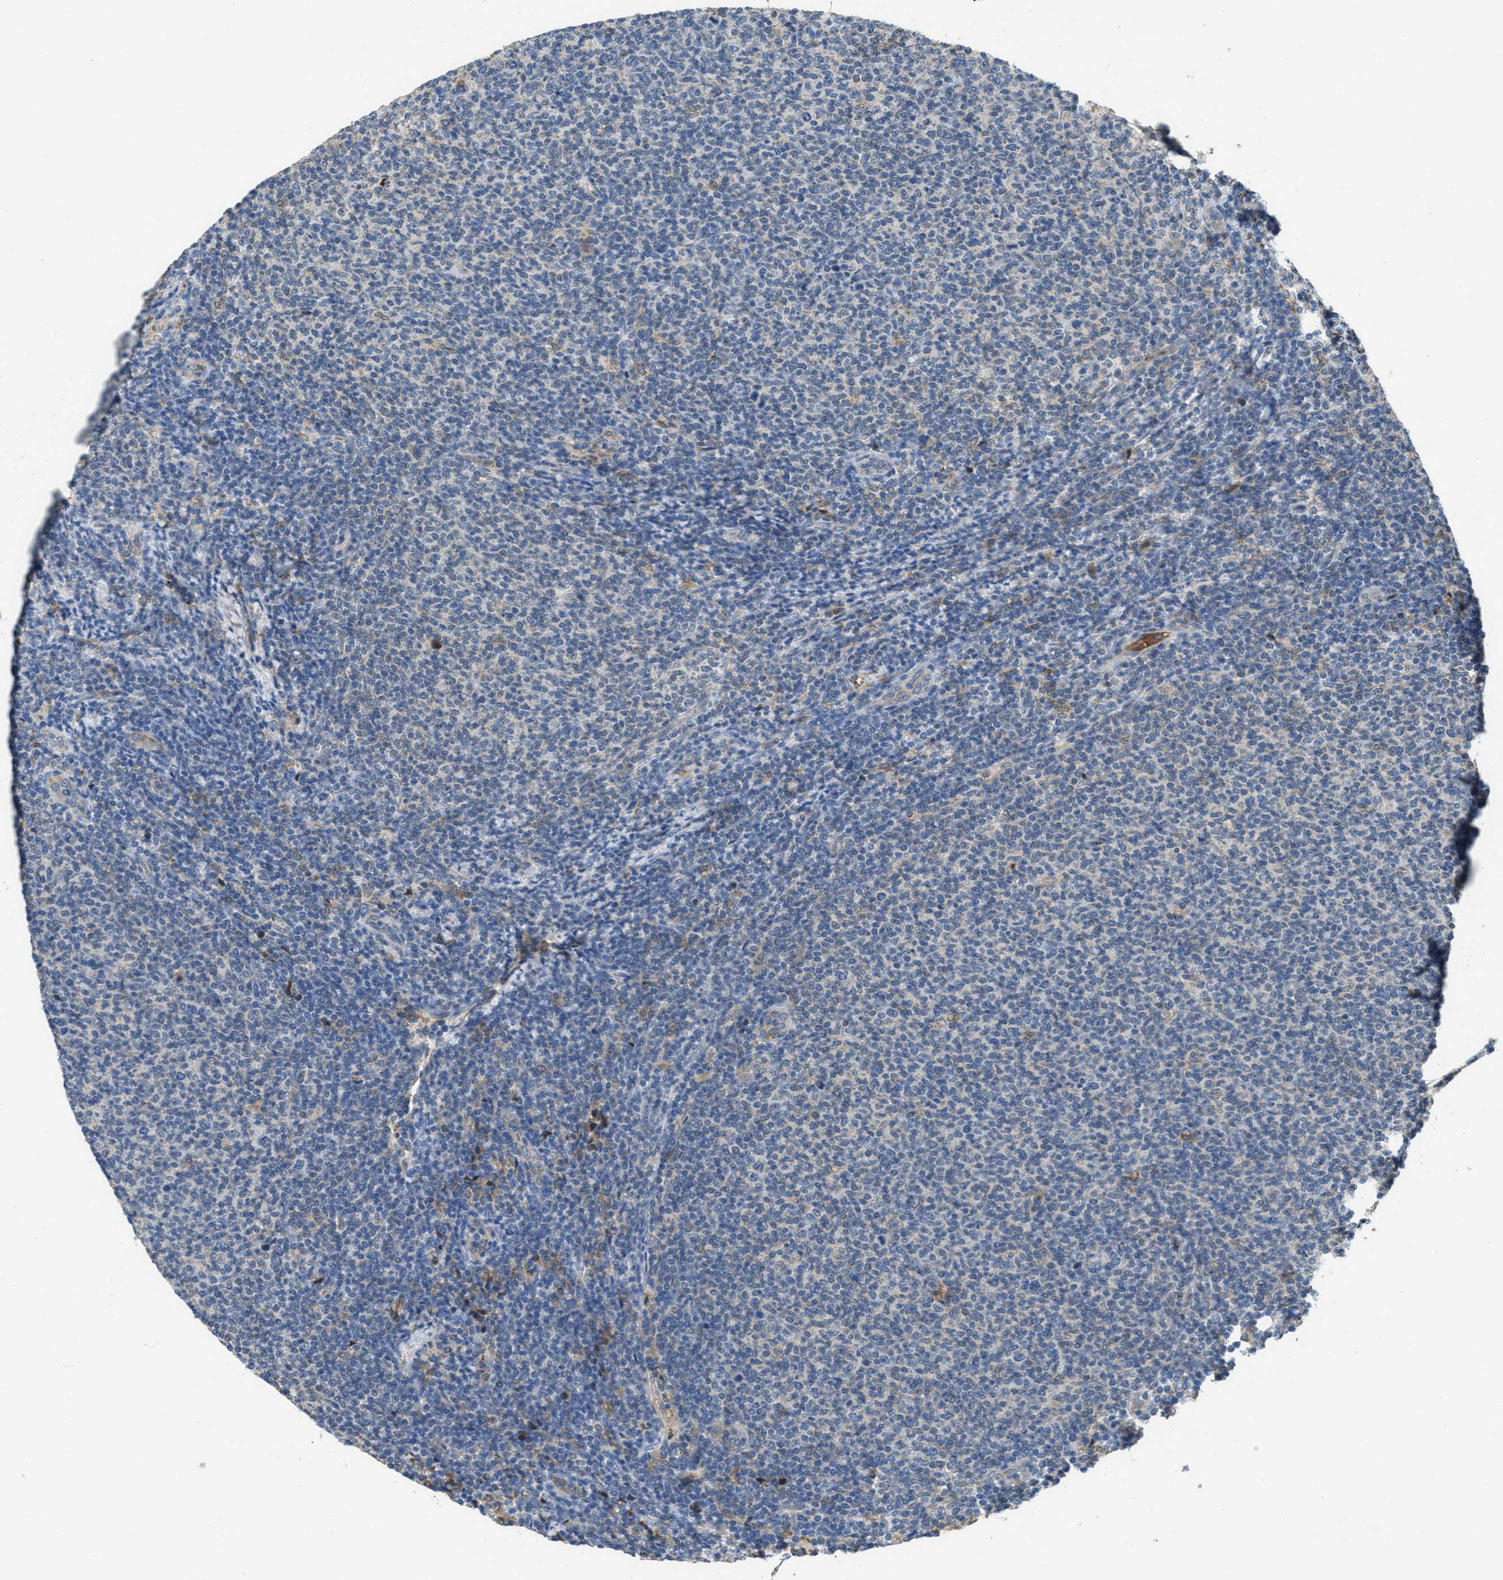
{"staining": {"intensity": "negative", "quantity": "none", "location": "none"}, "tissue": "lymphoma", "cell_type": "Tumor cells", "image_type": "cancer", "snomed": [{"axis": "morphology", "description": "Malignant lymphoma, non-Hodgkin's type, Low grade"}, {"axis": "topography", "description": "Lymph node"}], "caption": "The micrograph demonstrates no staining of tumor cells in lymphoma.", "gene": "MPDU1", "patient": {"sex": "male", "age": 66}}